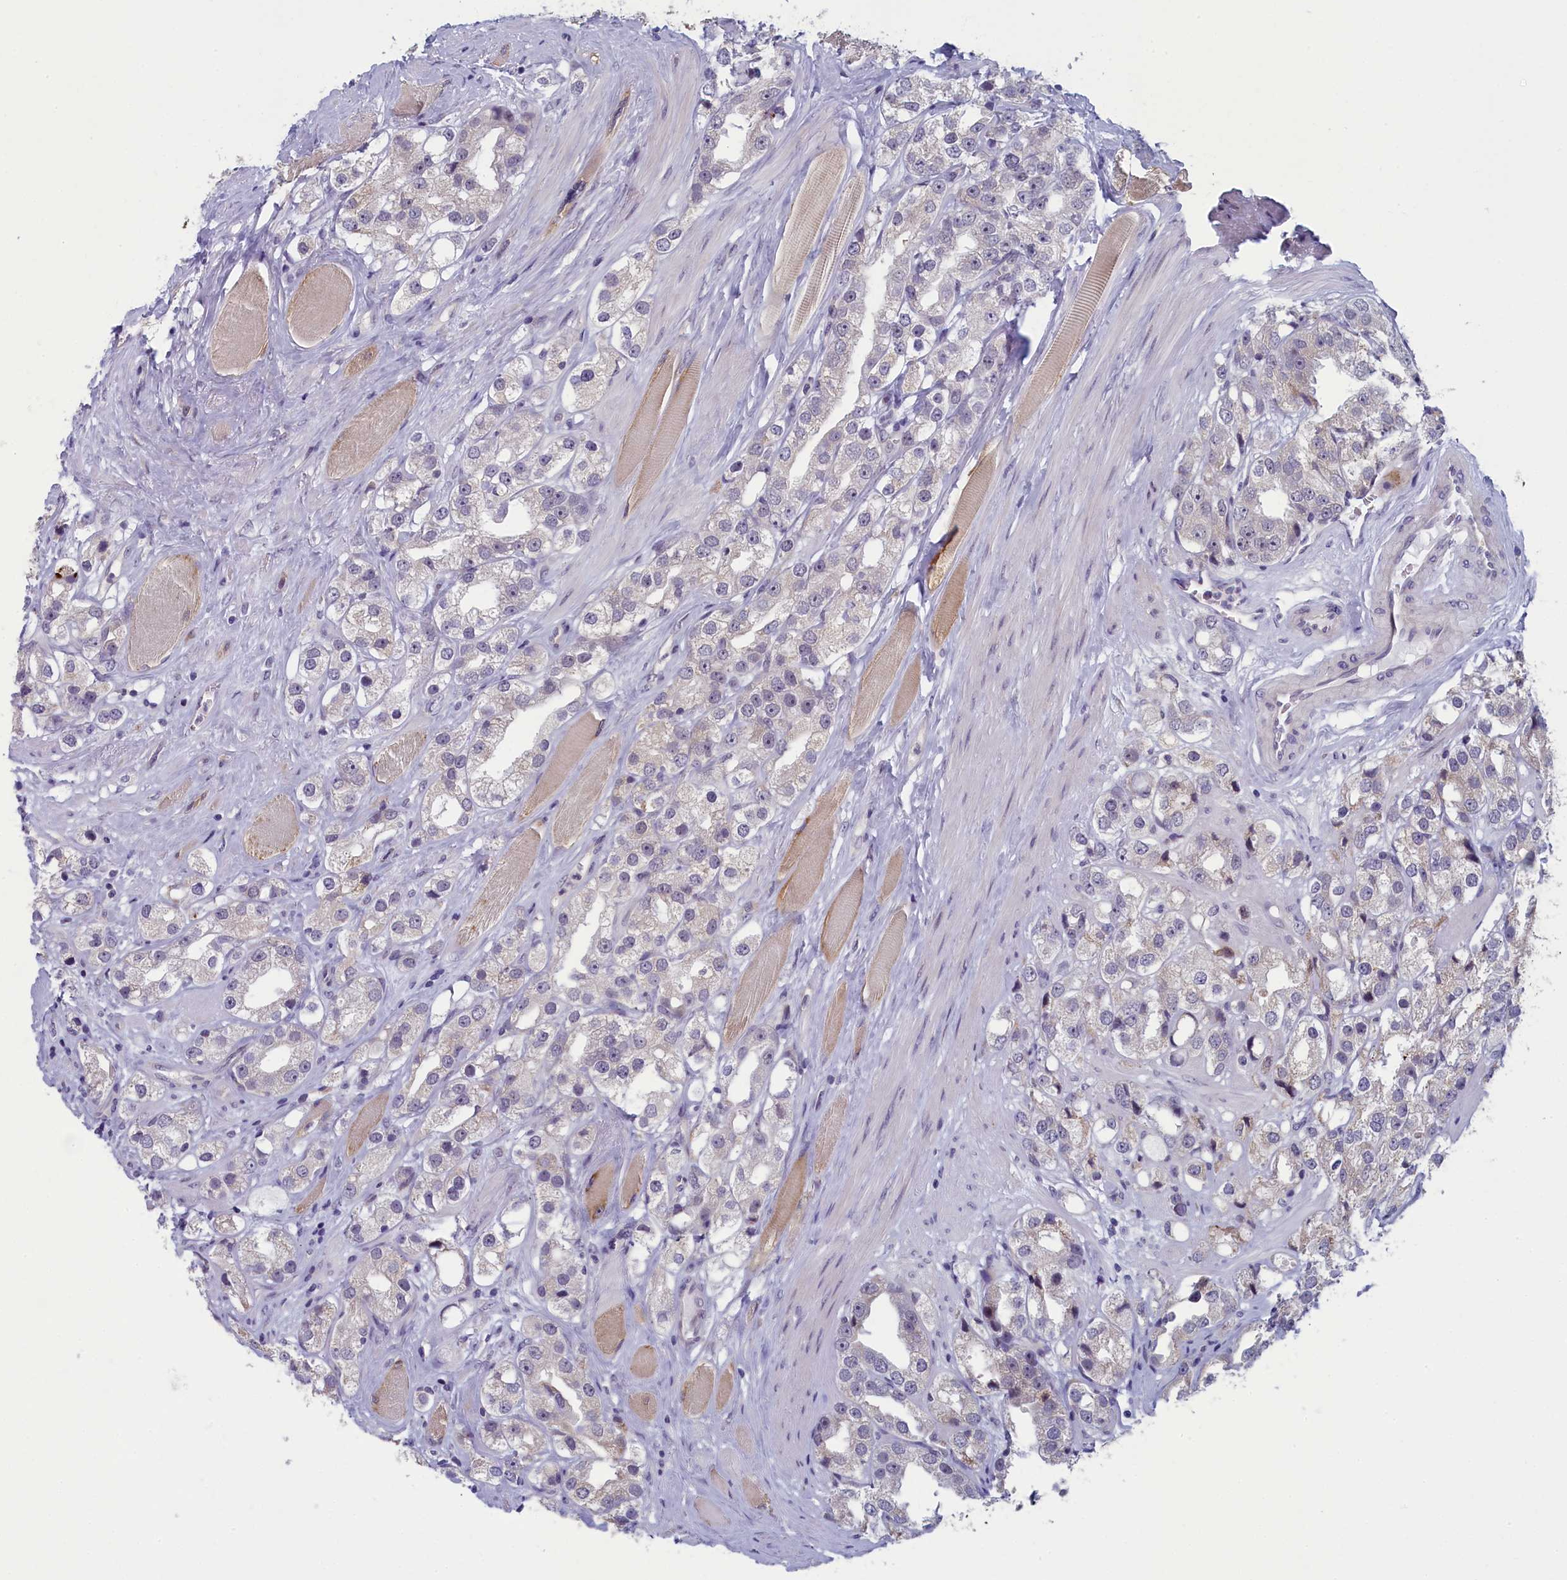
{"staining": {"intensity": "negative", "quantity": "none", "location": "none"}, "tissue": "prostate cancer", "cell_type": "Tumor cells", "image_type": "cancer", "snomed": [{"axis": "morphology", "description": "Adenocarcinoma, NOS"}, {"axis": "topography", "description": "Prostate"}], "caption": "High magnification brightfield microscopy of prostate cancer (adenocarcinoma) stained with DAB (brown) and counterstained with hematoxylin (blue): tumor cells show no significant positivity.", "gene": "CNEP1R1", "patient": {"sex": "male", "age": 79}}